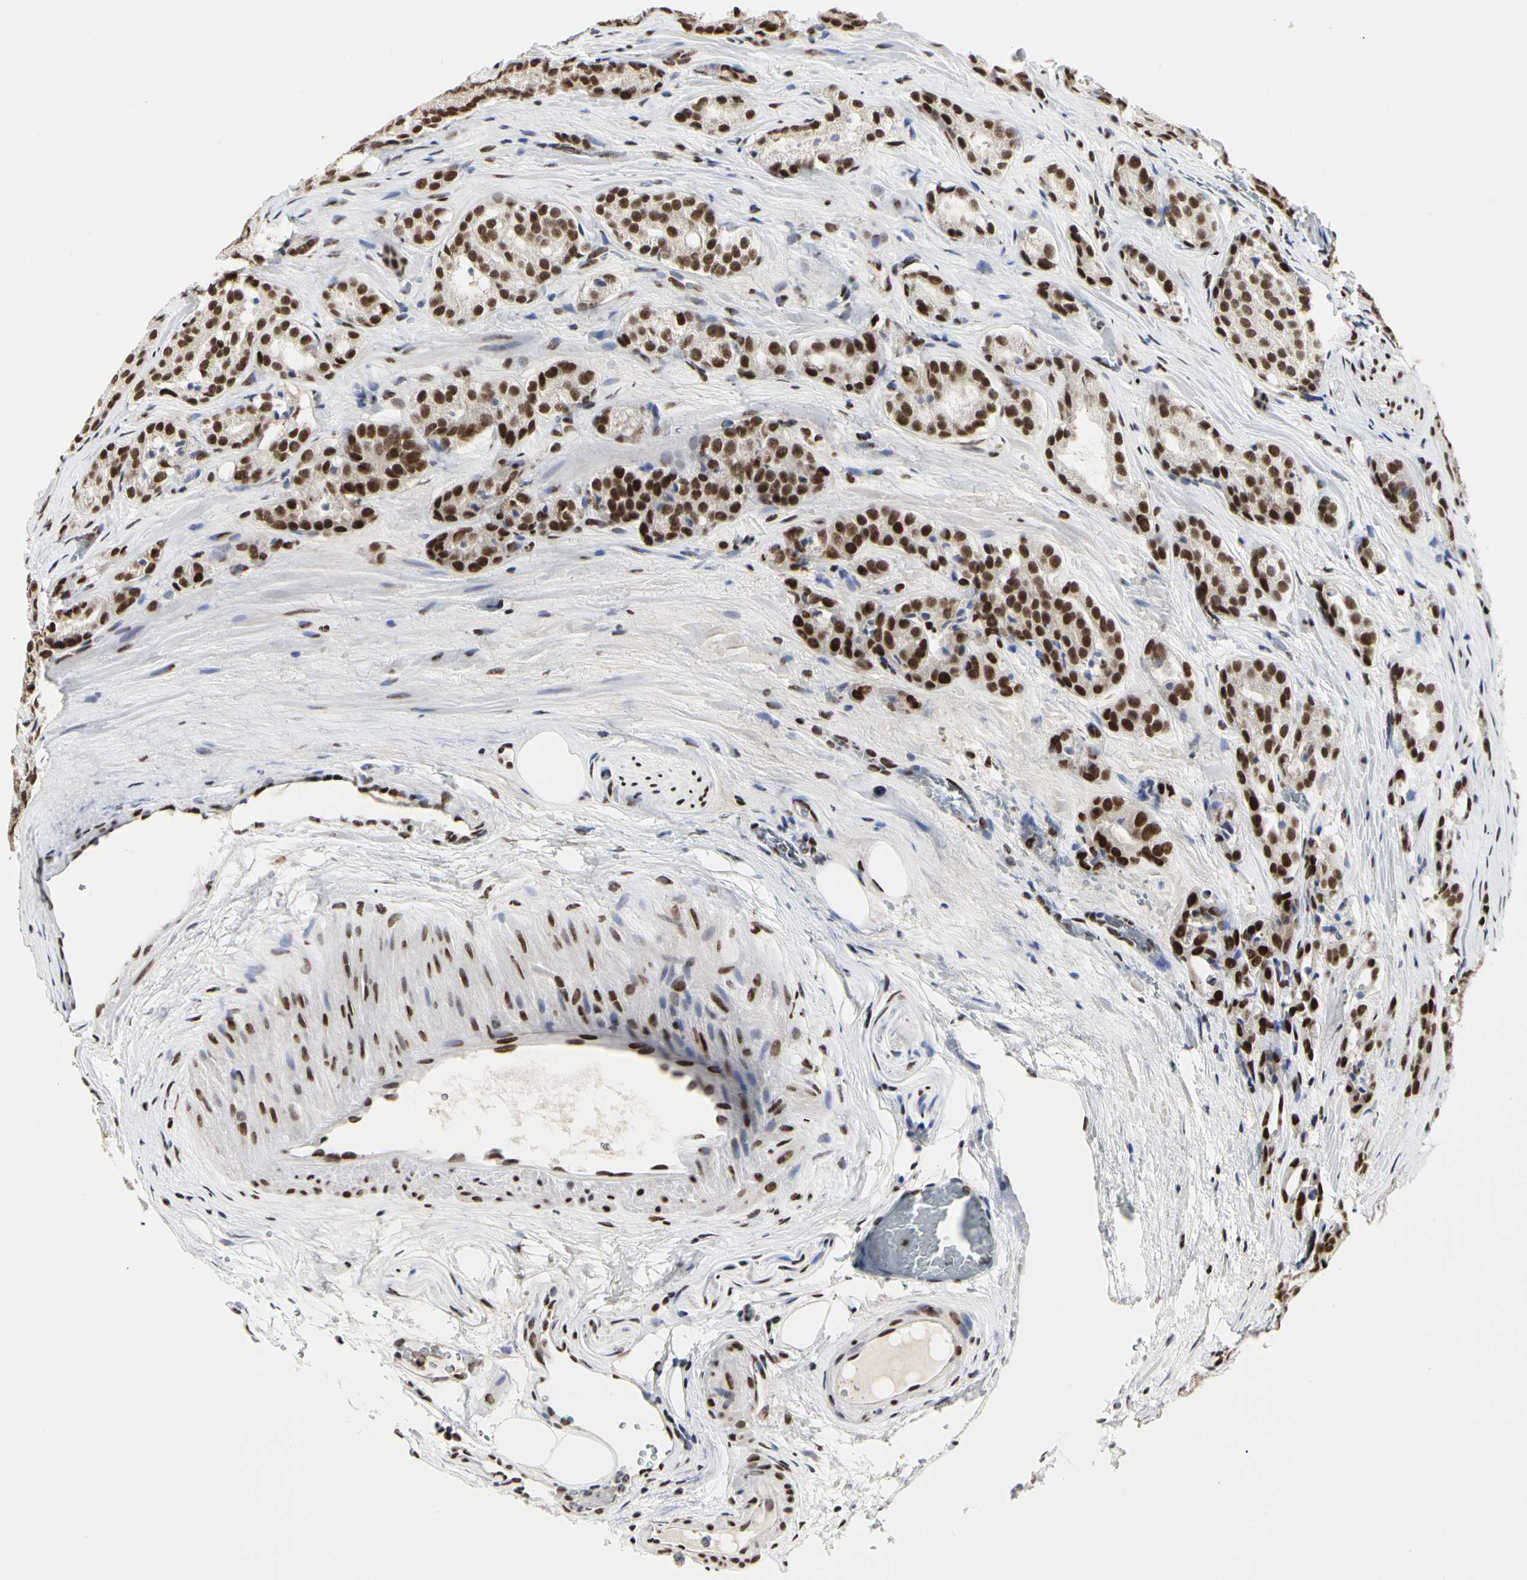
{"staining": {"intensity": "strong", "quantity": ">75%", "location": "nuclear"}, "tissue": "prostate cancer", "cell_type": "Tumor cells", "image_type": "cancer", "snomed": [{"axis": "morphology", "description": "Adenocarcinoma, High grade"}, {"axis": "topography", "description": "Prostate"}], "caption": "Brown immunohistochemical staining in high-grade adenocarcinoma (prostate) reveals strong nuclear positivity in about >75% of tumor cells.", "gene": "PRMT3", "patient": {"sex": "male", "age": 64}}